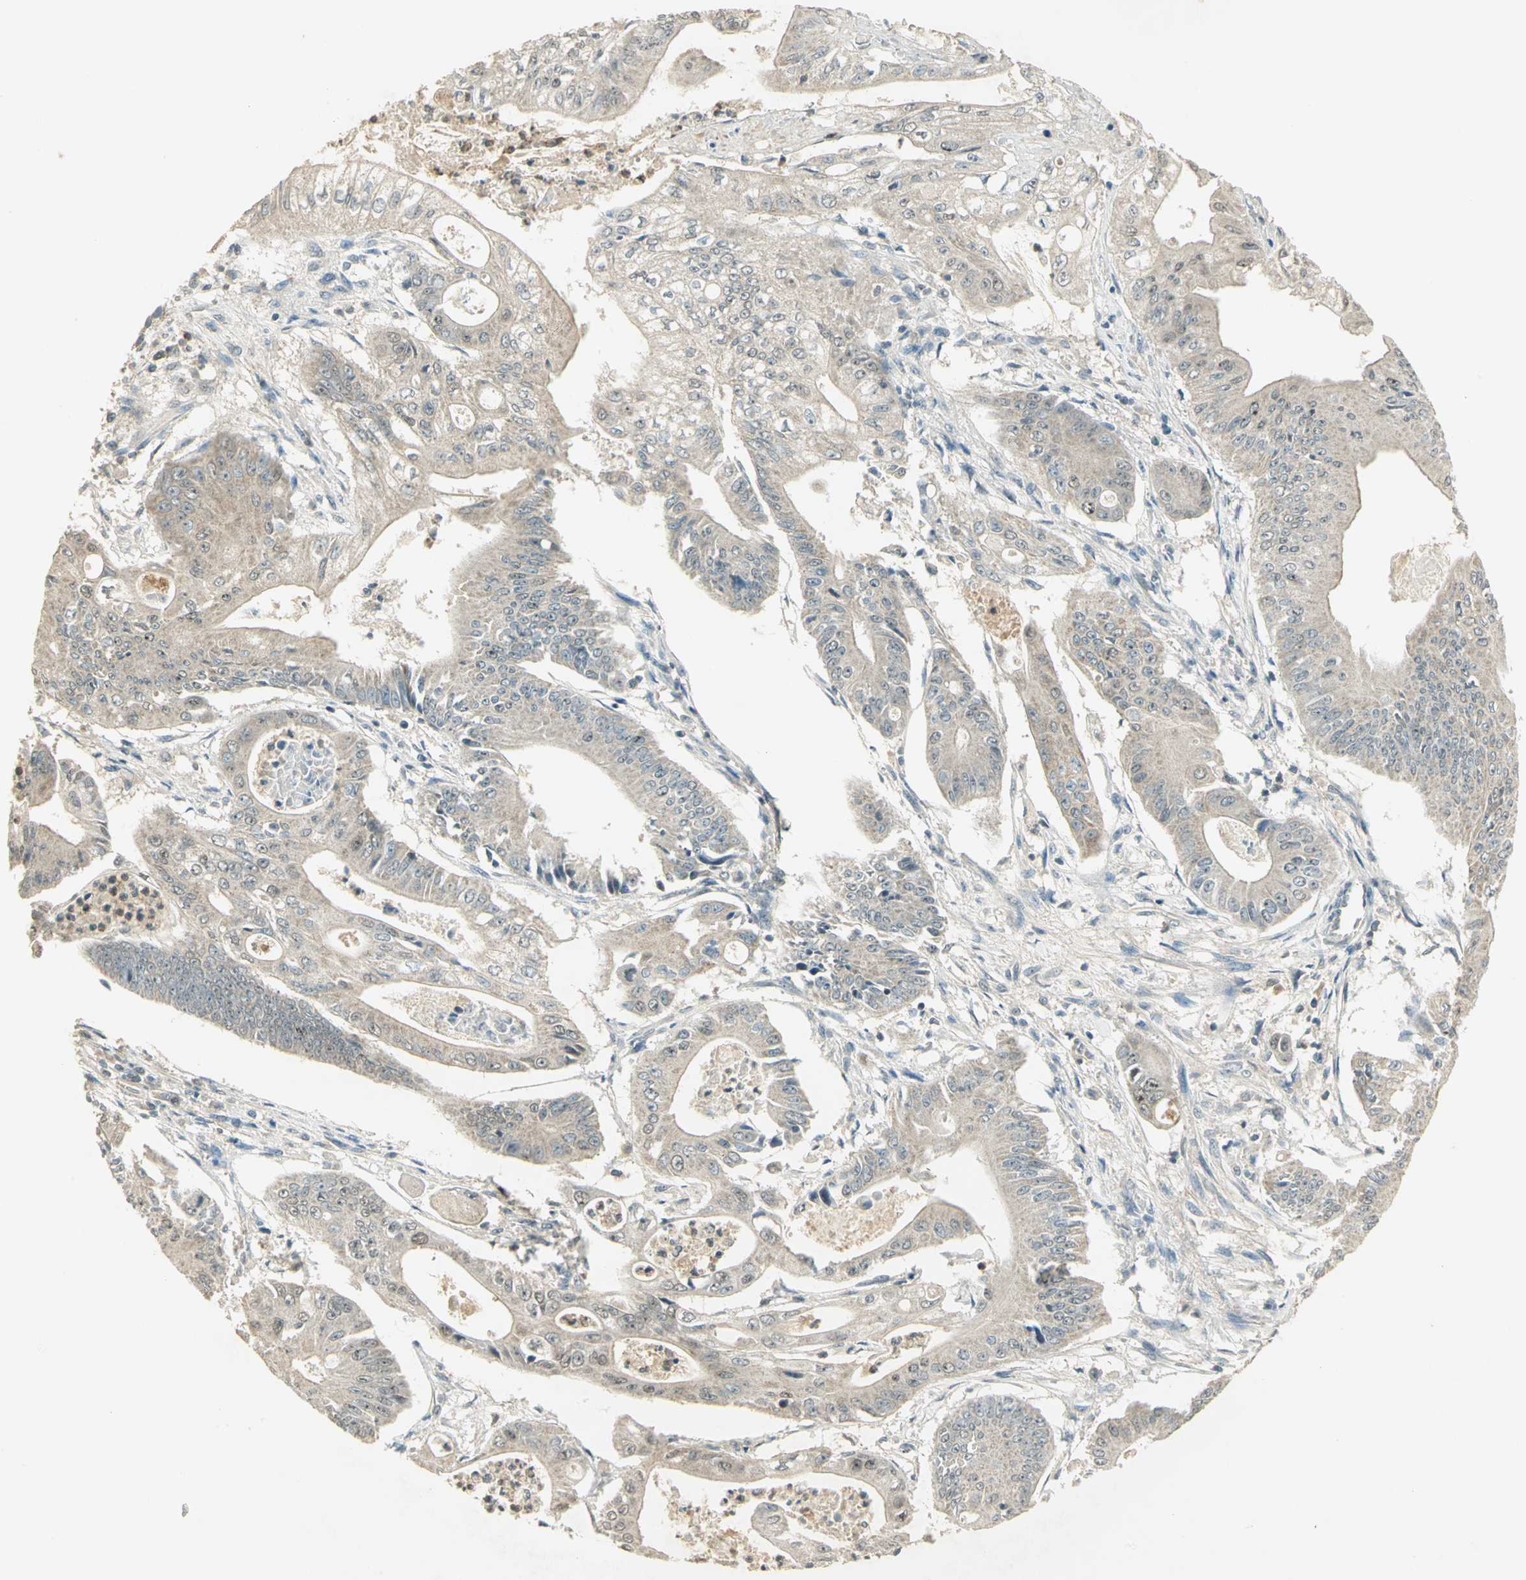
{"staining": {"intensity": "weak", "quantity": ">75%", "location": "cytoplasmic/membranous"}, "tissue": "pancreatic cancer", "cell_type": "Tumor cells", "image_type": "cancer", "snomed": [{"axis": "morphology", "description": "Normal tissue, NOS"}, {"axis": "topography", "description": "Lymph node"}], "caption": "Immunohistochemistry (IHC) image of human pancreatic cancer stained for a protein (brown), which reveals low levels of weak cytoplasmic/membranous positivity in about >75% of tumor cells.", "gene": "BIRC2", "patient": {"sex": "male", "age": 62}}